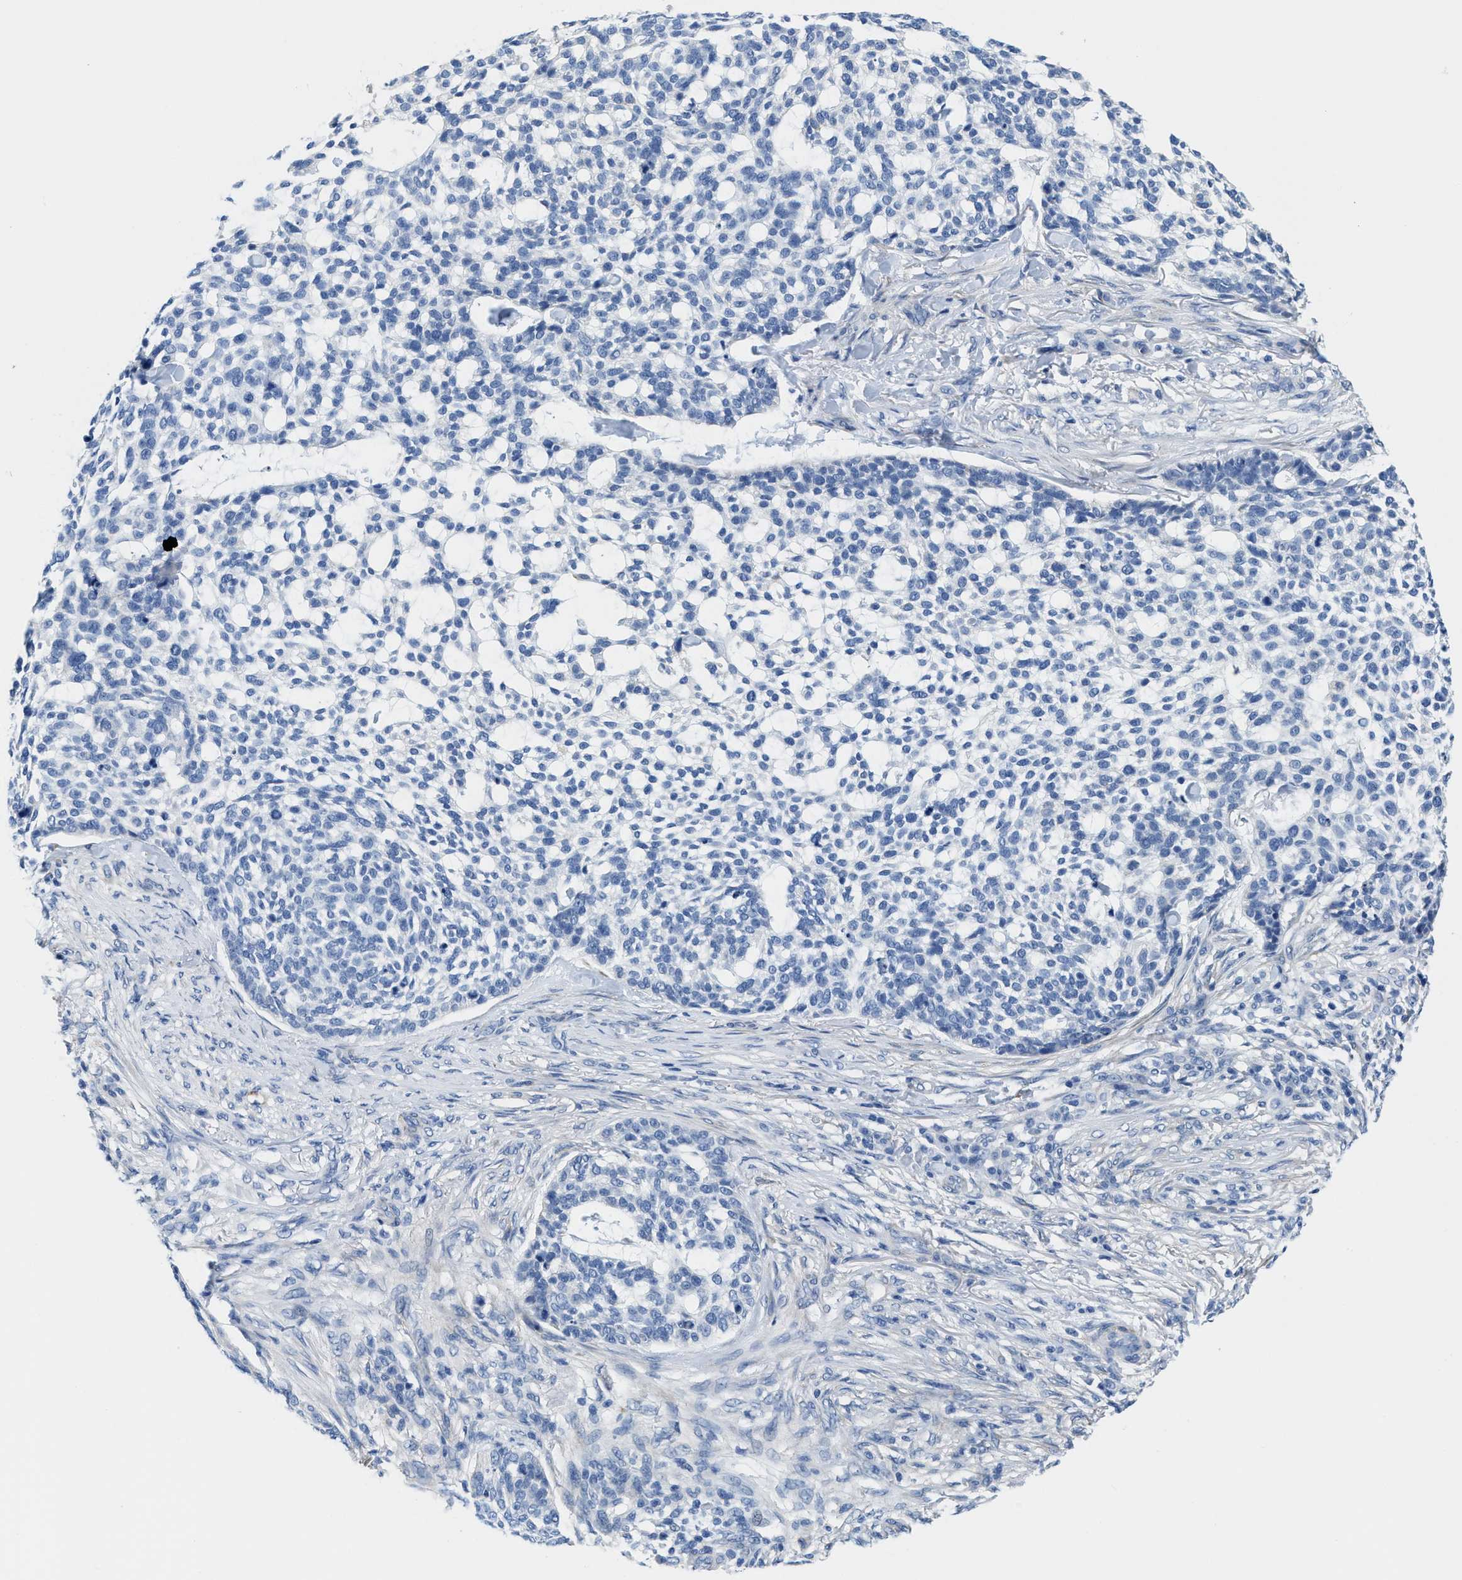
{"staining": {"intensity": "negative", "quantity": "none", "location": "none"}, "tissue": "skin cancer", "cell_type": "Tumor cells", "image_type": "cancer", "snomed": [{"axis": "morphology", "description": "Basal cell carcinoma"}, {"axis": "topography", "description": "Skin"}], "caption": "Human skin basal cell carcinoma stained for a protein using immunohistochemistry (IHC) exhibits no expression in tumor cells.", "gene": "DSCAM", "patient": {"sex": "female", "age": 64}}